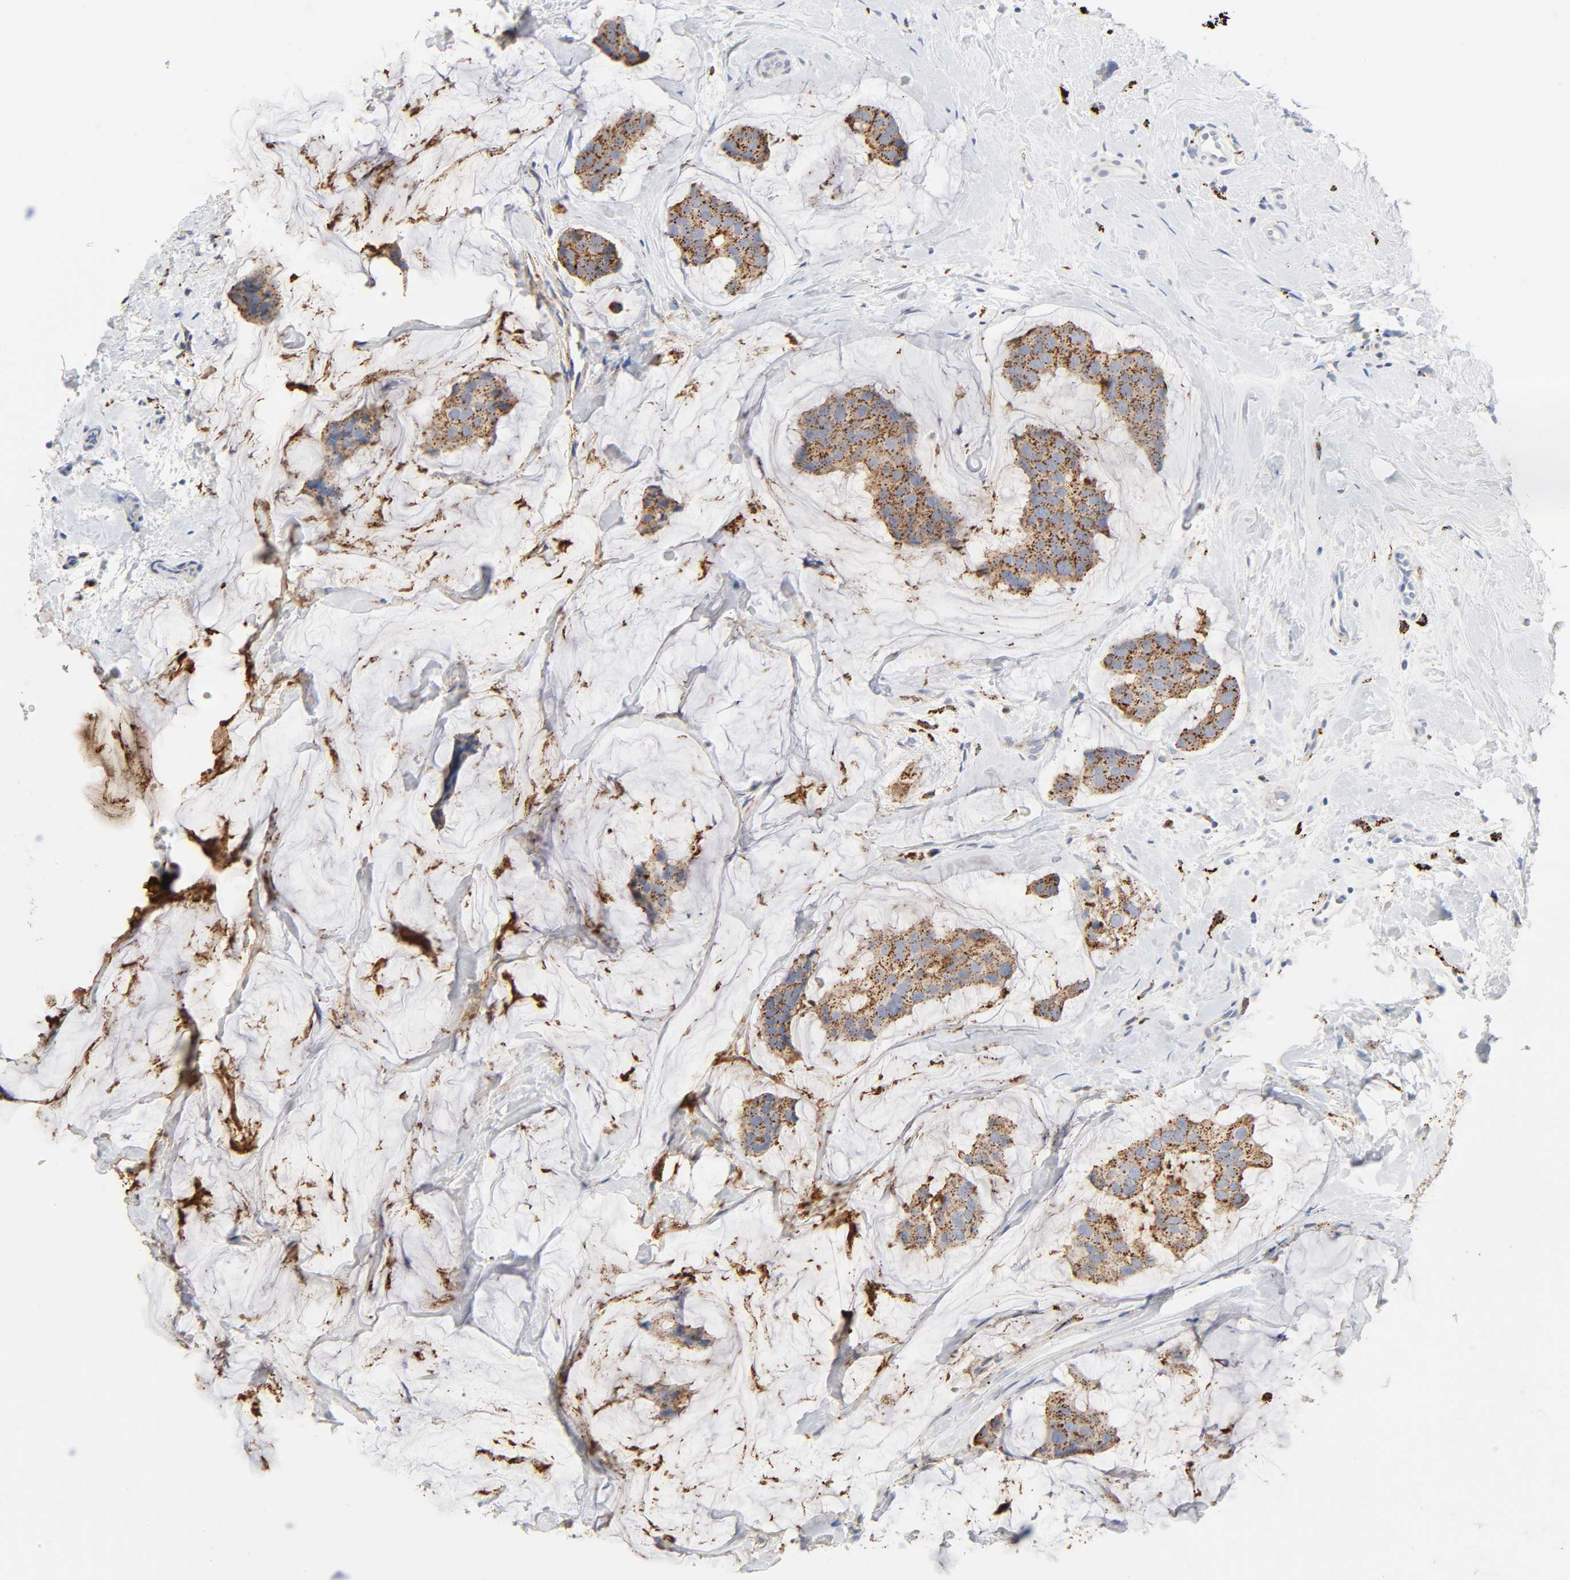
{"staining": {"intensity": "strong", "quantity": ">75%", "location": "cytoplasmic/membranous"}, "tissue": "breast cancer", "cell_type": "Tumor cells", "image_type": "cancer", "snomed": [{"axis": "morphology", "description": "Normal tissue, NOS"}, {"axis": "morphology", "description": "Duct carcinoma"}, {"axis": "topography", "description": "Breast"}], "caption": "Immunohistochemical staining of breast cancer (intraductal carcinoma) shows high levels of strong cytoplasmic/membranous protein positivity in approximately >75% of tumor cells. (Brightfield microscopy of DAB IHC at high magnification).", "gene": "MAGEB17", "patient": {"sex": "female", "age": 50}}